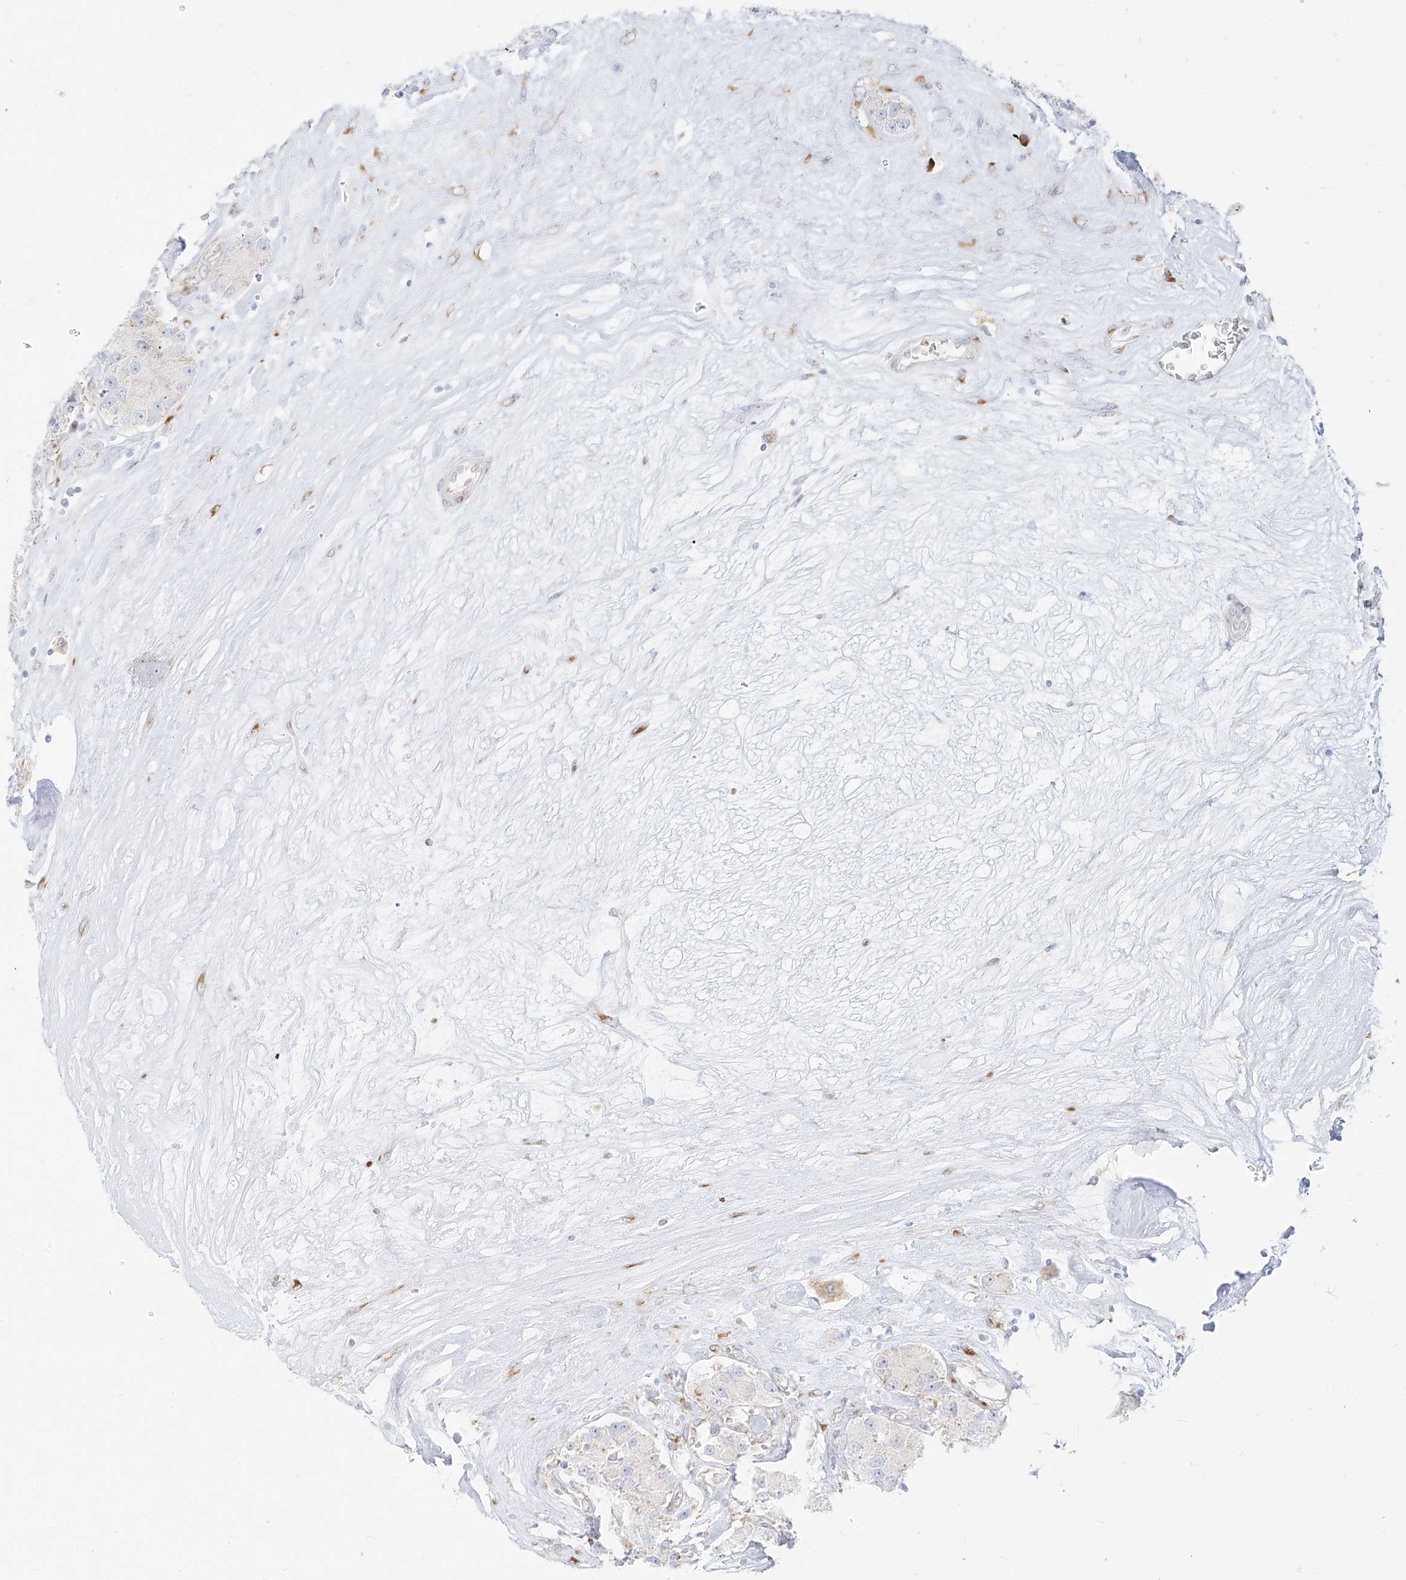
{"staining": {"intensity": "negative", "quantity": "none", "location": "none"}, "tissue": "carcinoid", "cell_type": "Tumor cells", "image_type": "cancer", "snomed": [{"axis": "morphology", "description": "Carcinoid, malignant, NOS"}, {"axis": "topography", "description": "Pancreas"}], "caption": "A histopathology image of human carcinoid (malignant) is negative for staining in tumor cells.", "gene": "LRRC59", "patient": {"sex": "male", "age": 41}}